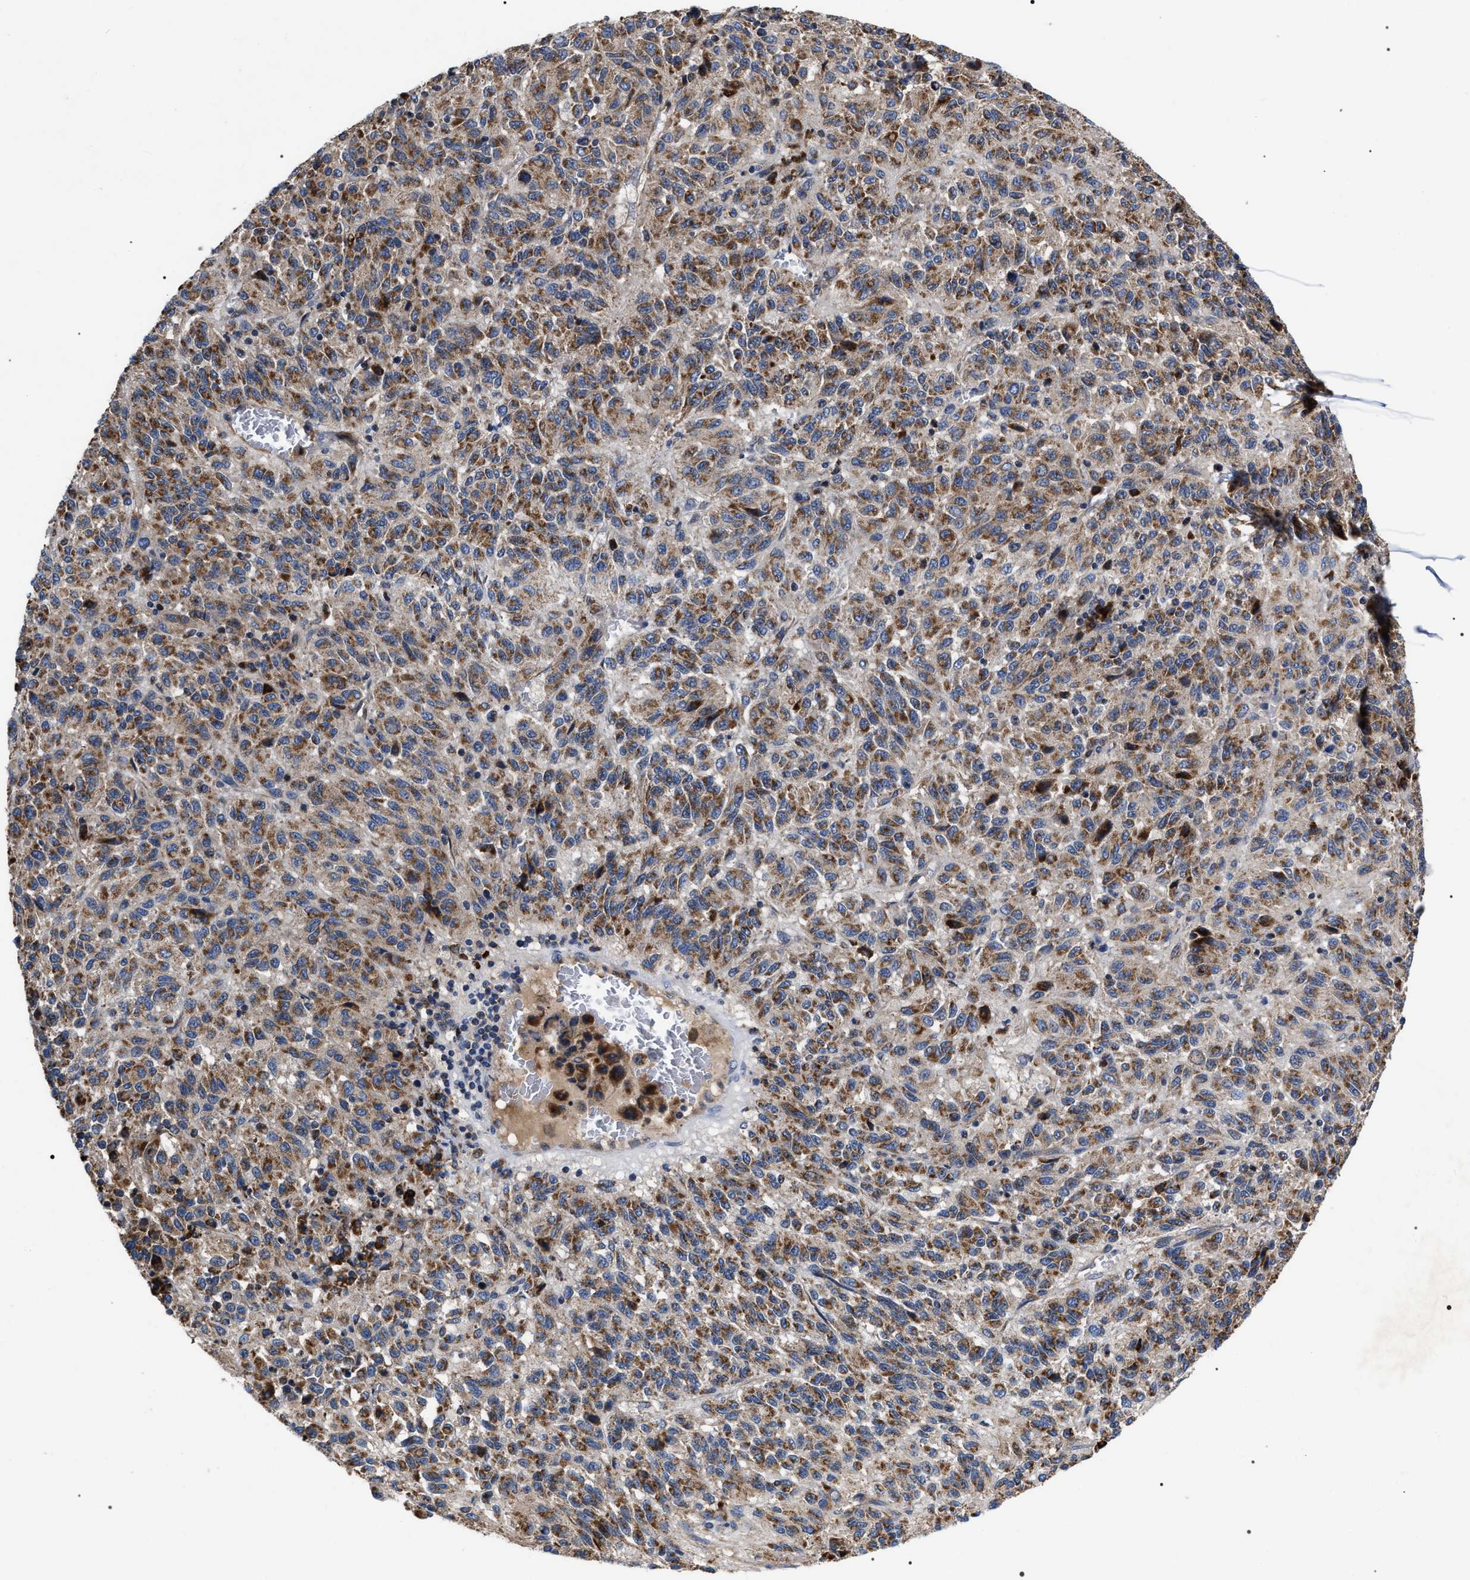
{"staining": {"intensity": "moderate", "quantity": ">75%", "location": "cytoplasmic/membranous"}, "tissue": "melanoma", "cell_type": "Tumor cells", "image_type": "cancer", "snomed": [{"axis": "morphology", "description": "Malignant melanoma, Metastatic site"}, {"axis": "topography", "description": "Lung"}], "caption": "Melanoma stained with DAB IHC shows medium levels of moderate cytoplasmic/membranous expression in approximately >75% of tumor cells. The staining is performed using DAB (3,3'-diaminobenzidine) brown chromogen to label protein expression. The nuclei are counter-stained blue using hematoxylin.", "gene": "MACC1", "patient": {"sex": "male", "age": 64}}